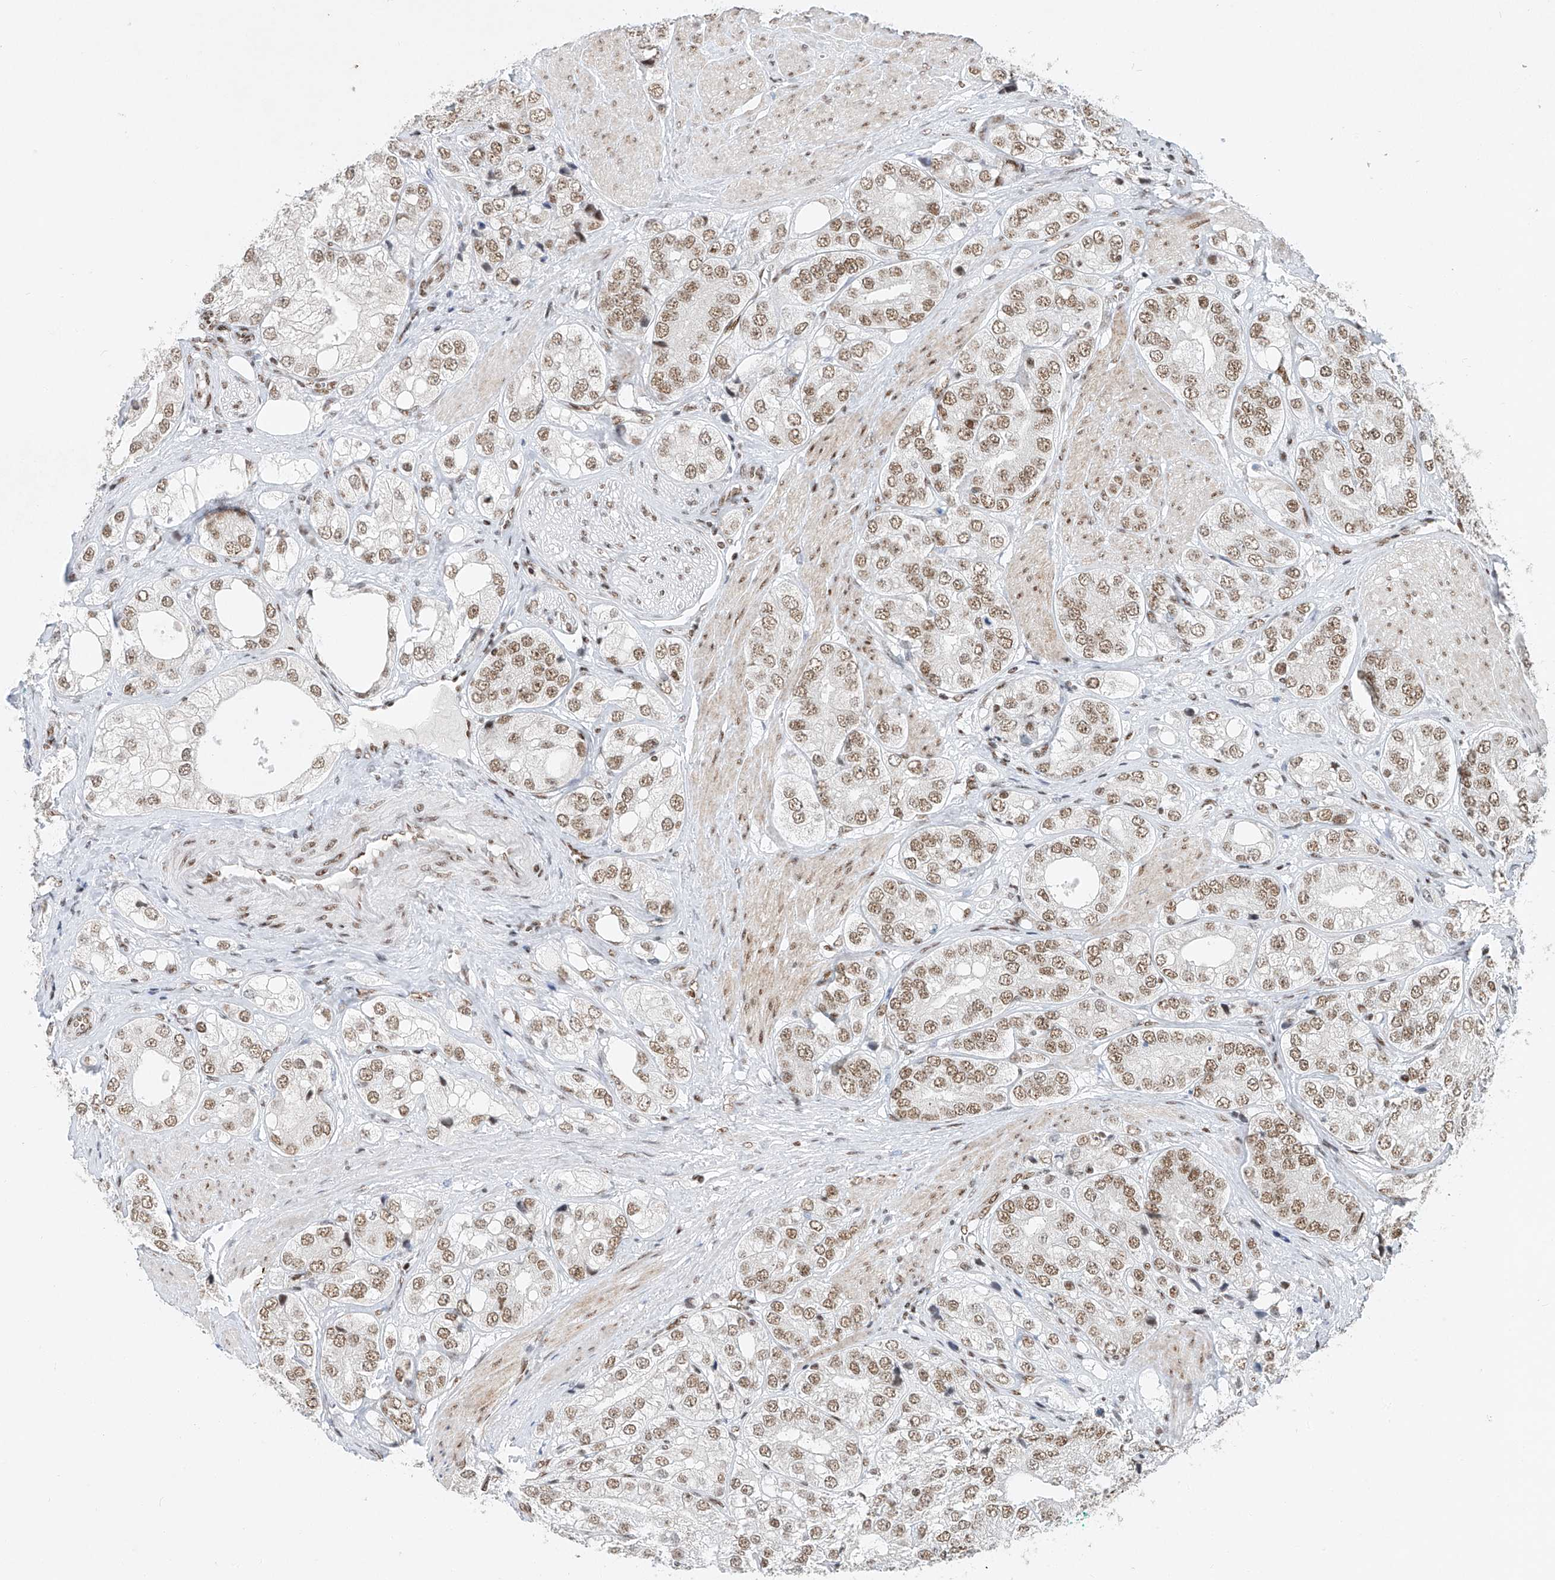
{"staining": {"intensity": "moderate", "quantity": ">75%", "location": "nuclear"}, "tissue": "prostate cancer", "cell_type": "Tumor cells", "image_type": "cancer", "snomed": [{"axis": "morphology", "description": "Adenocarcinoma, High grade"}, {"axis": "topography", "description": "Prostate"}], "caption": "A high-resolution micrograph shows IHC staining of adenocarcinoma (high-grade) (prostate), which exhibits moderate nuclear expression in about >75% of tumor cells.", "gene": "TAF4", "patient": {"sex": "male", "age": 50}}